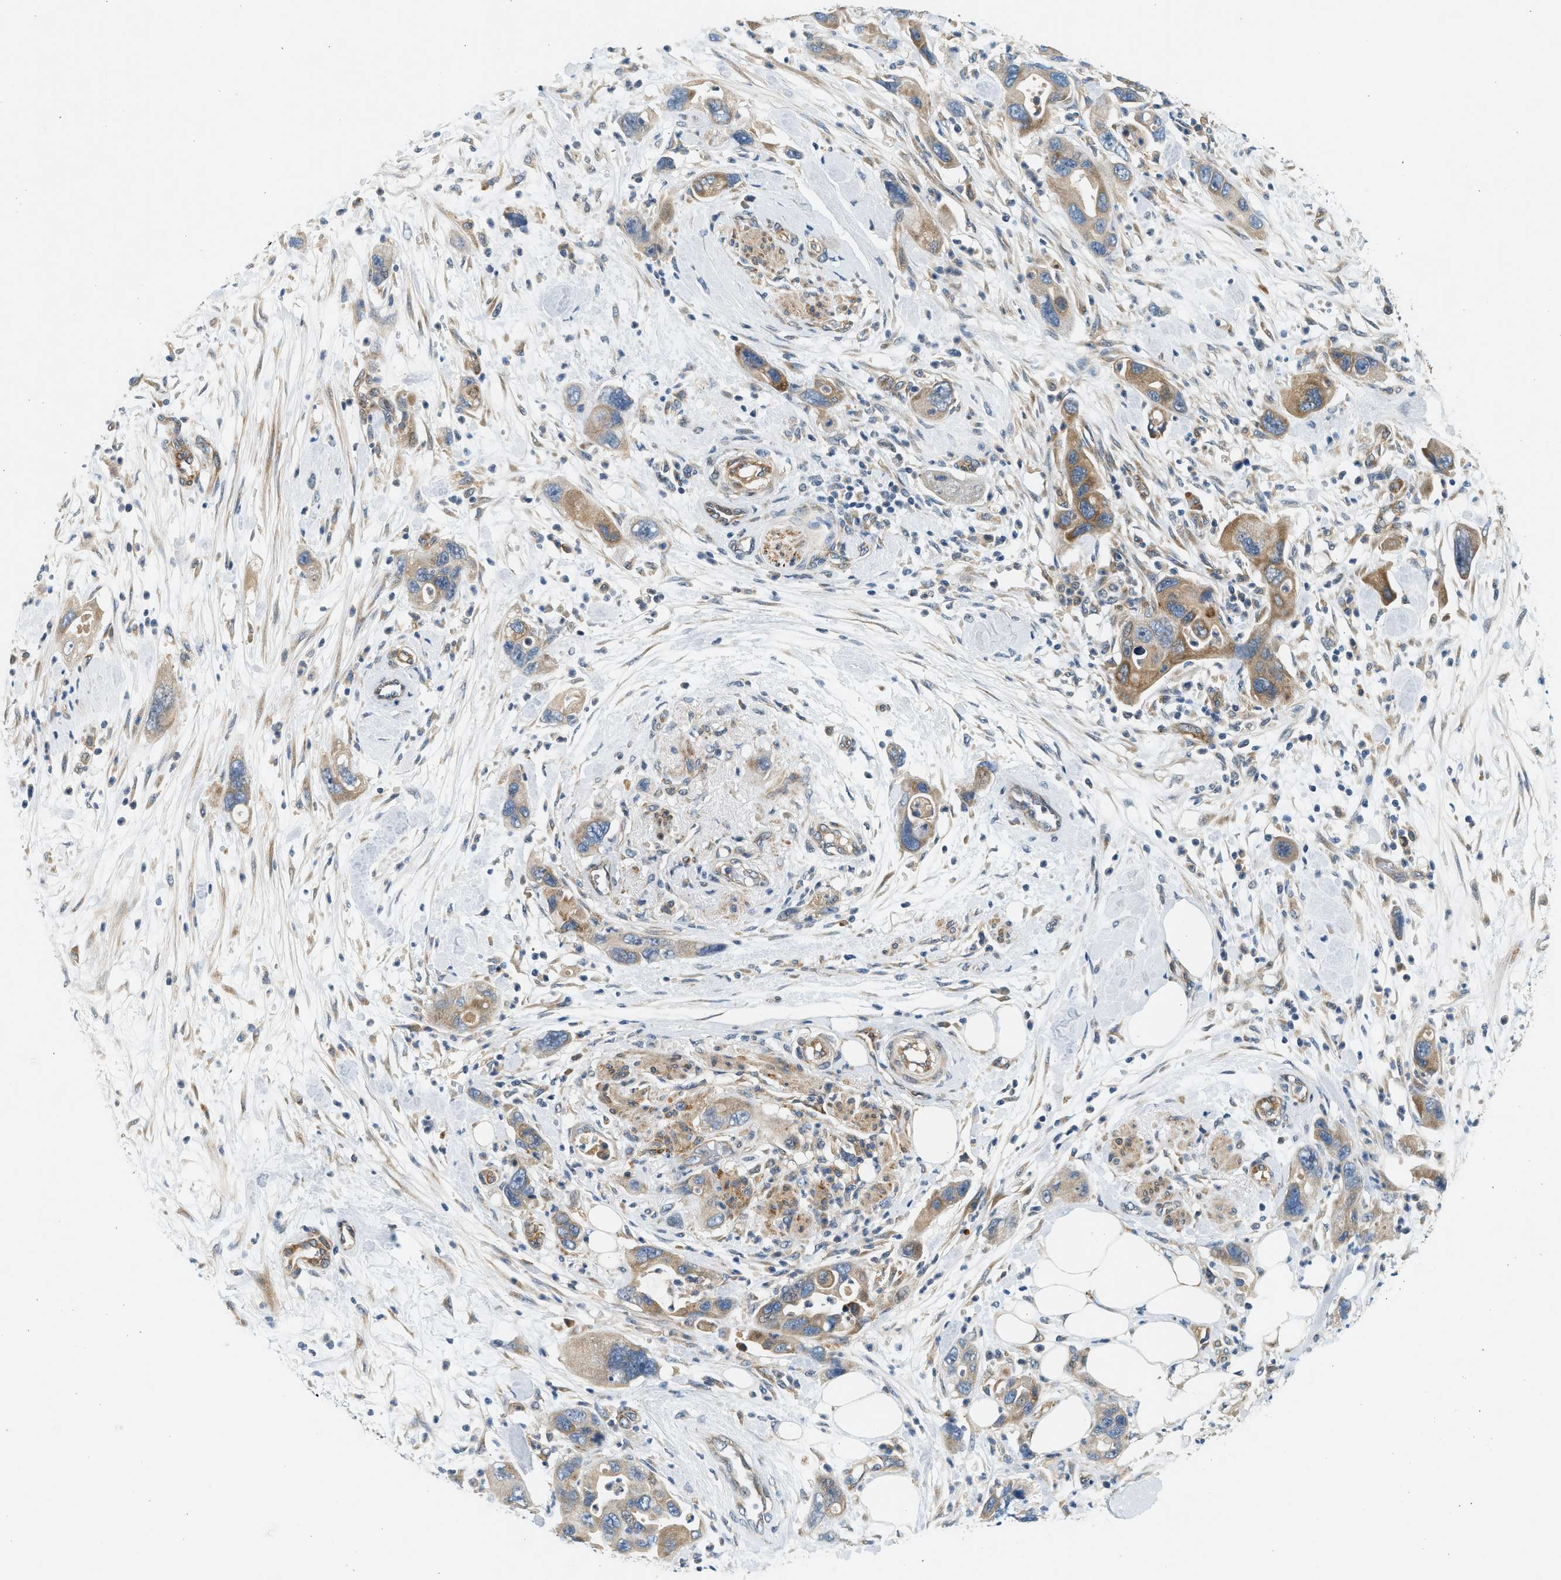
{"staining": {"intensity": "moderate", "quantity": ">75%", "location": "cytoplasmic/membranous"}, "tissue": "pancreatic cancer", "cell_type": "Tumor cells", "image_type": "cancer", "snomed": [{"axis": "morphology", "description": "Normal tissue, NOS"}, {"axis": "morphology", "description": "Adenocarcinoma, NOS"}, {"axis": "topography", "description": "Pancreas"}], "caption": "DAB (3,3'-diaminobenzidine) immunohistochemical staining of human pancreatic cancer (adenocarcinoma) exhibits moderate cytoplasmic/membranous protein expression in approximately >75% of tumor cells.", "gene": "KDELR2", "patient": {"sex": "female", "age": 71}}